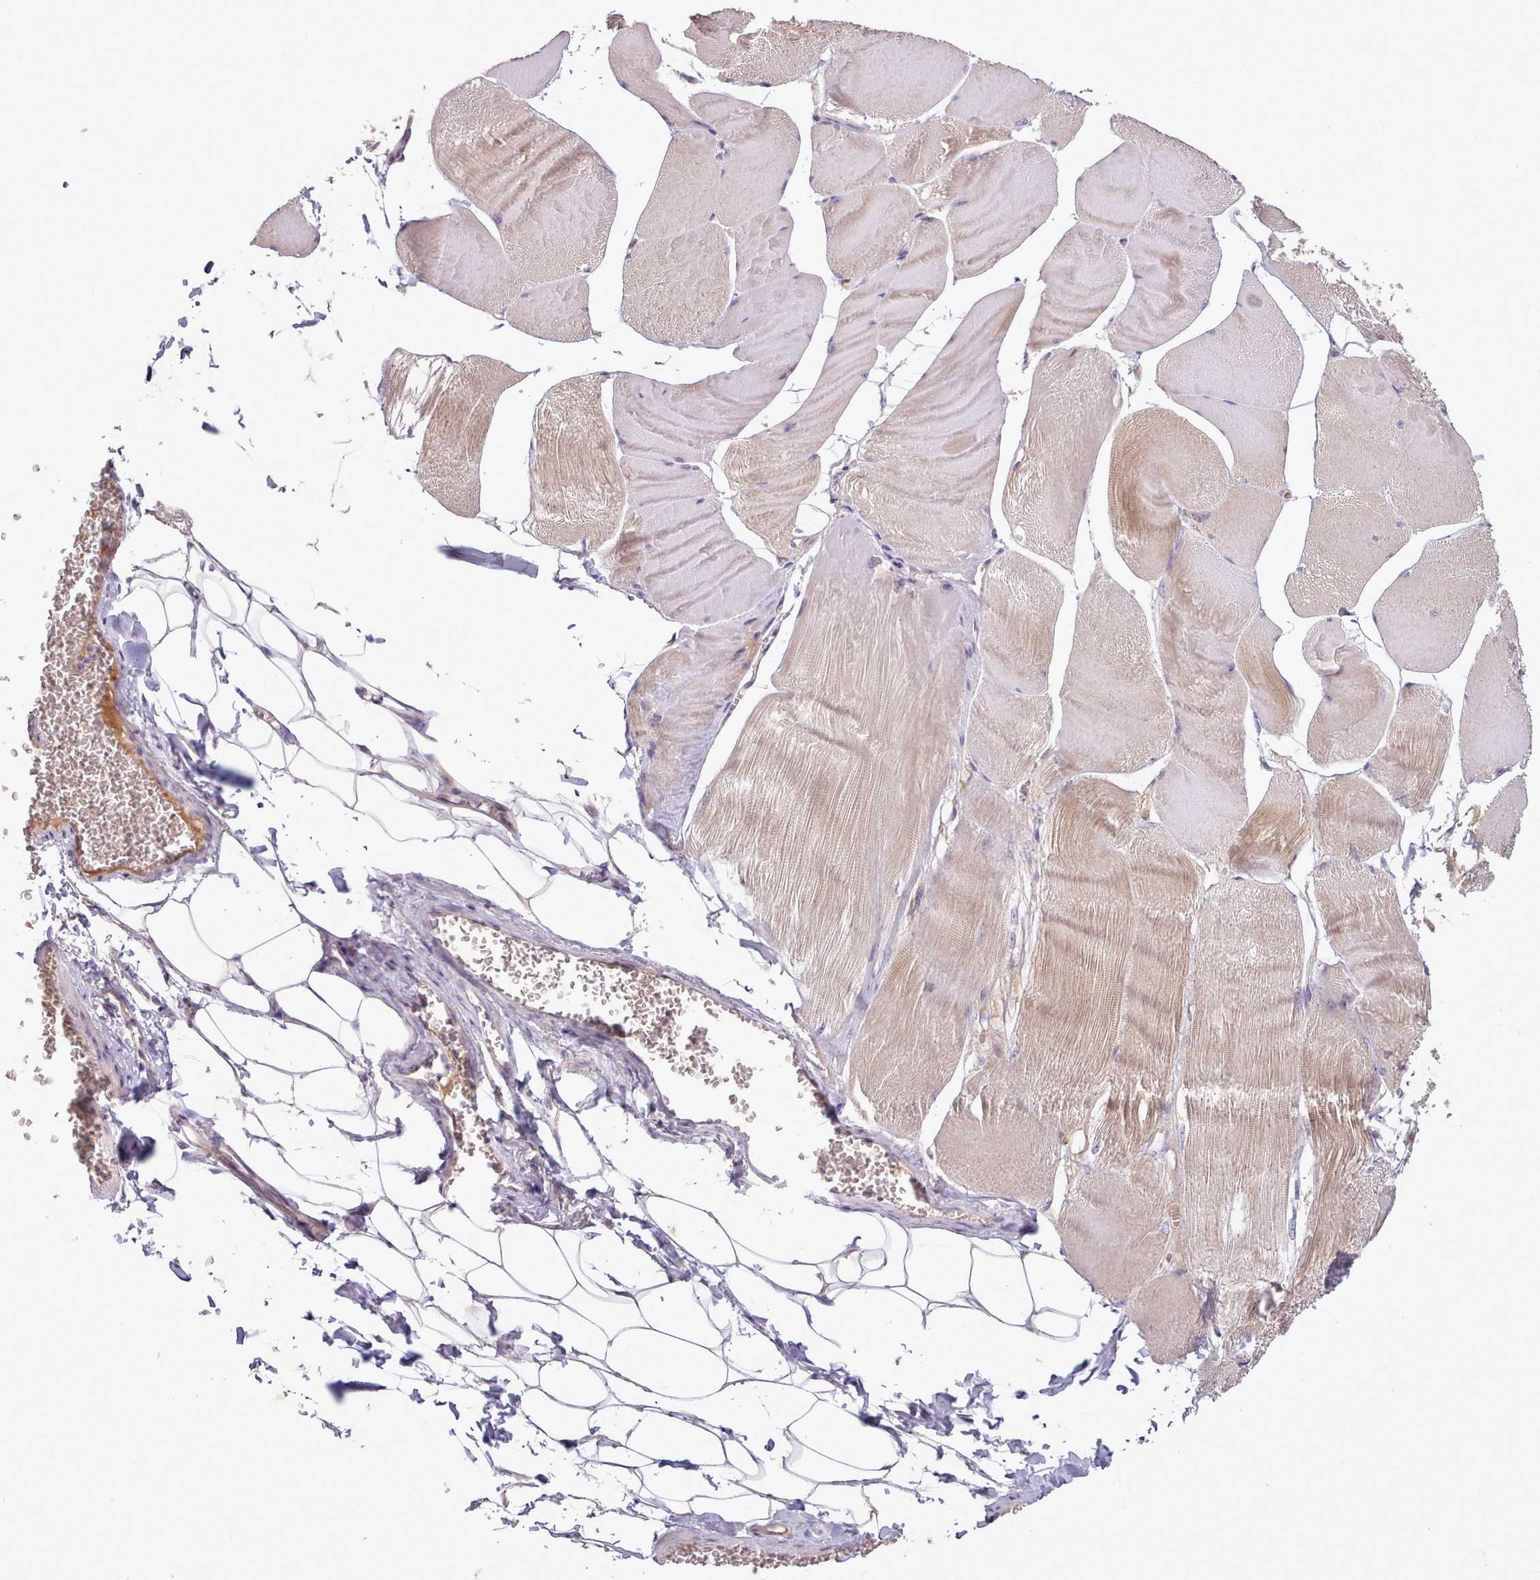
{"staining": {"intensity": "moderate", "quantity": "<25%", "location": "cytoplasmic/membranous"}, "tissue": "skeletal muscle", "cell_type": "Myocytes", "image_type": "normal", "snomed": [{"axis": "morphology", "description": "Normal tissue, NOS"}, {"axis": "morphology", "description": "Basal cell carcinoma"}, {"axis": "topography", "description": "Skeletal muscle"}], "caption": "A low amount of moderate cytoplasmic/membranous positivity is seen in approximately <25% of myocytes in normal skeletal muscle.", "gene": "NMRK1", "patient": {"sex": "female", "age": 64}}